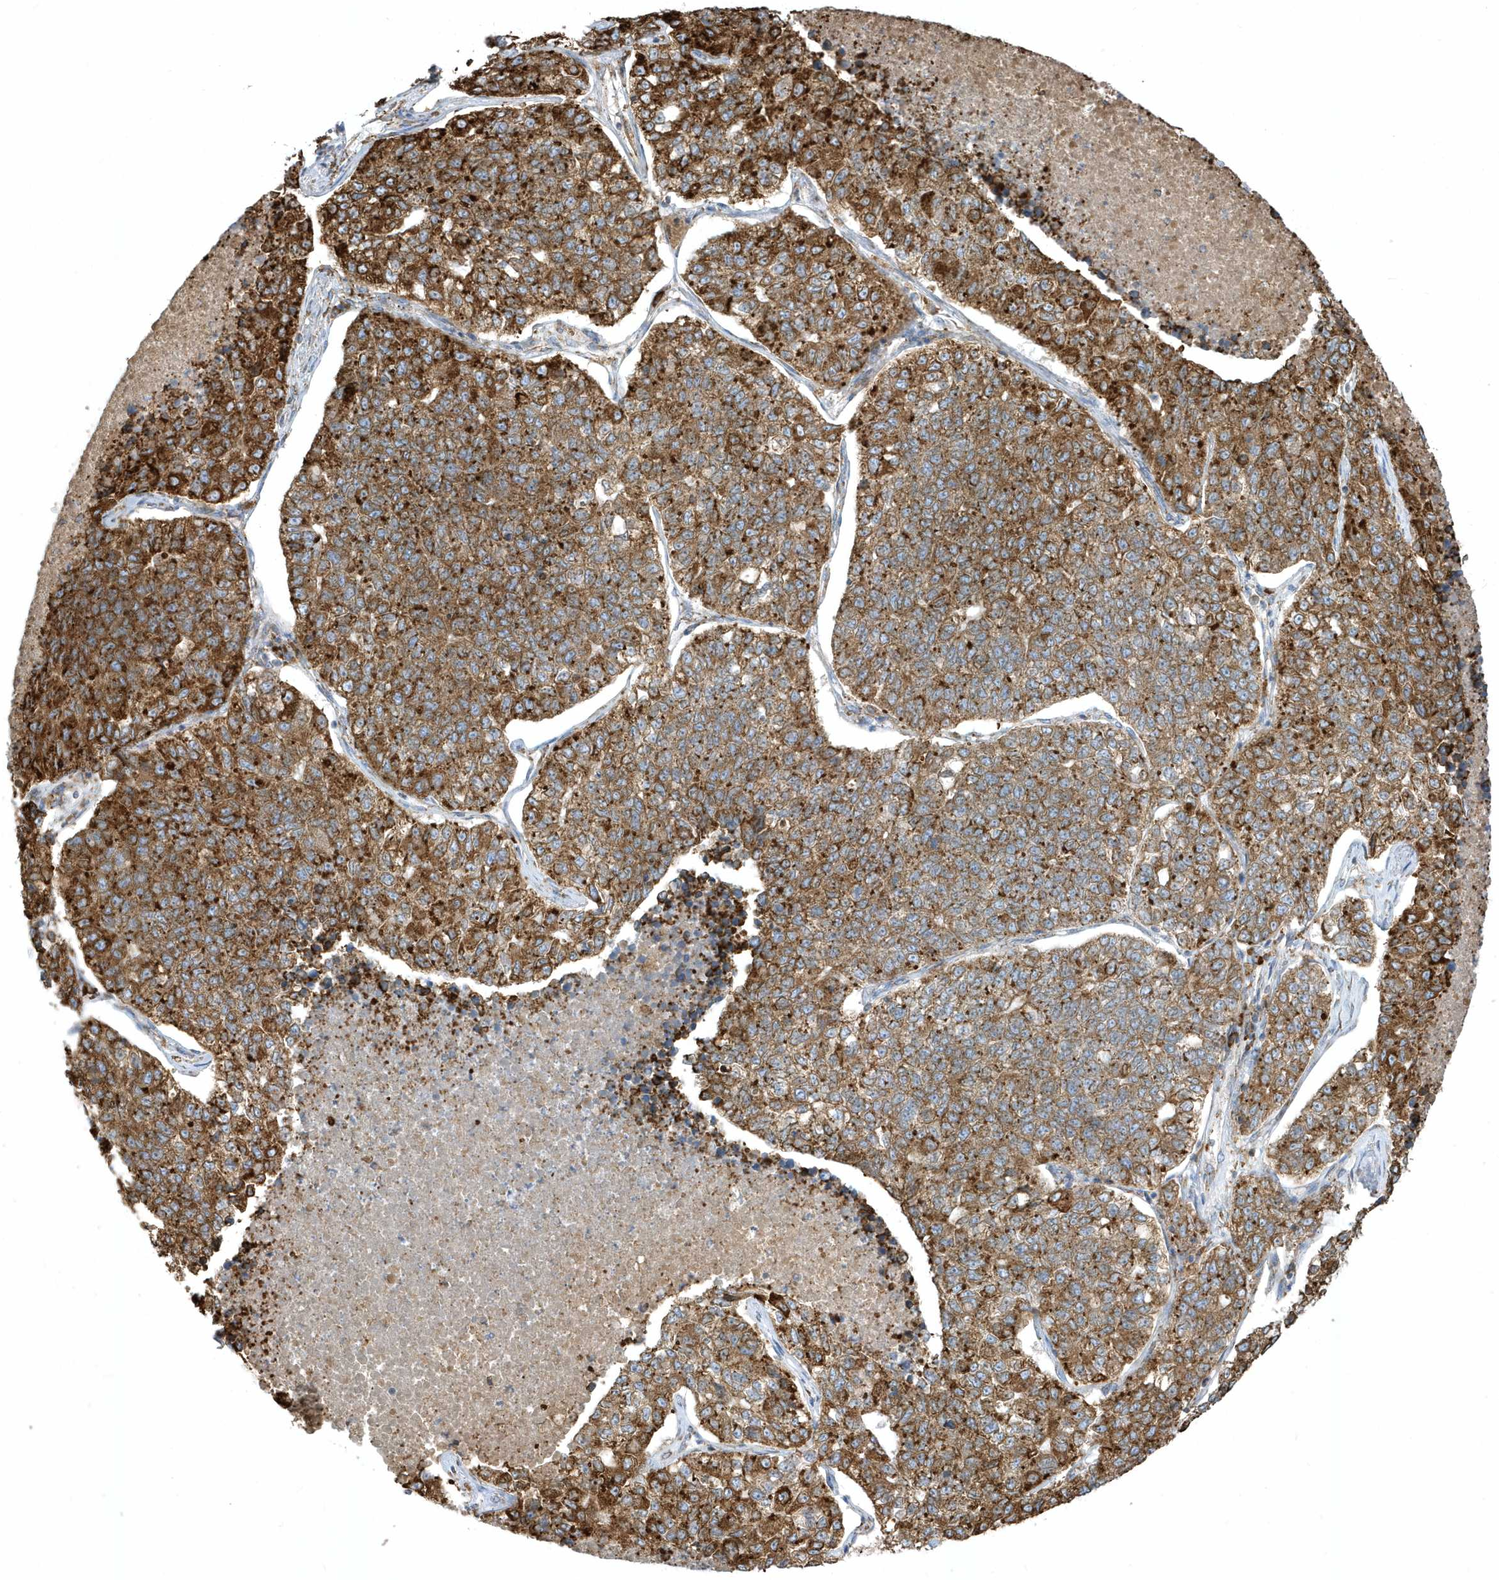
{"staining": {"intensity": "strong", "quantity": ">75%", "location": "cytoplasmic/membranous"}, "tissue": "lung cancer", "cell_type": "Tumor cells", "image_type": "cancer", "snomed": [{"axis": "morphology", "description": "Adenocarcinoma, NOS"}, {"axis": "topography", "description": "Lung"}], "caption": "An image of human lung adenocarcinoma stained for a protein exhibits strong cytoplasmic/membranous brown staining in tumor cells.", "gene": "PDIA6", "patient": {"sex": "male", "age": 49}}